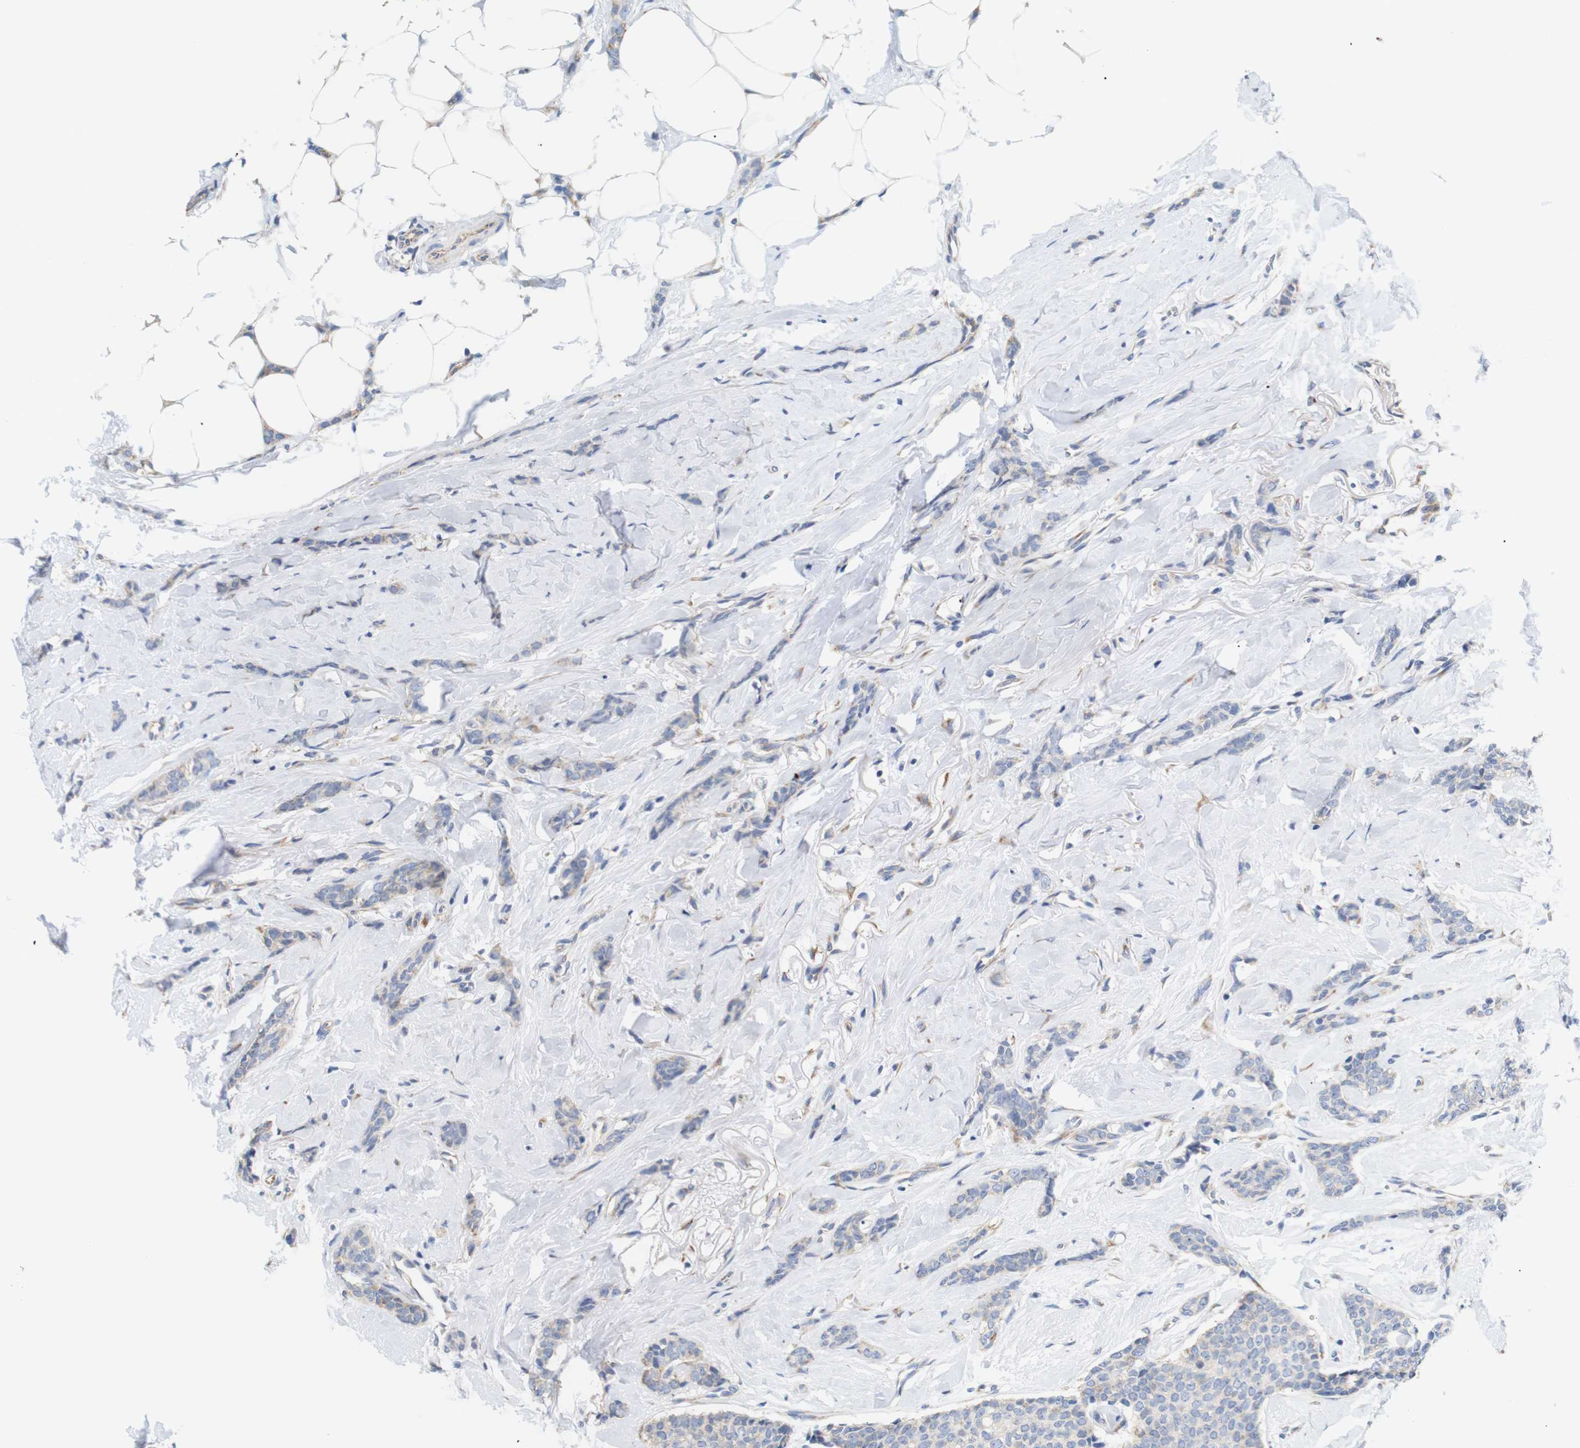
{"staining": {"intensity": "weak", "quantity": "25%-75%", "location": "cytoplasmic/membranous"}, "tissue": "breast cancer", "cell_type": "Tumor cells", "image_type": "cancer", "snomed": [{"axis": "morphology", "description": "Lobular carcinoma"}, {"axis": "topography", "description": "Skin"}, {"axis": "topography", "description": "Breast"}], "caption": "Immunohistochemical staining of breast lobular carcinoma demonstrates low levels of weak cytoplasmic/membranous positivity in about 25%-75% of tumor cells.", "gene": "TRIM5", "patient": {"sex": "female", "age": 46}}